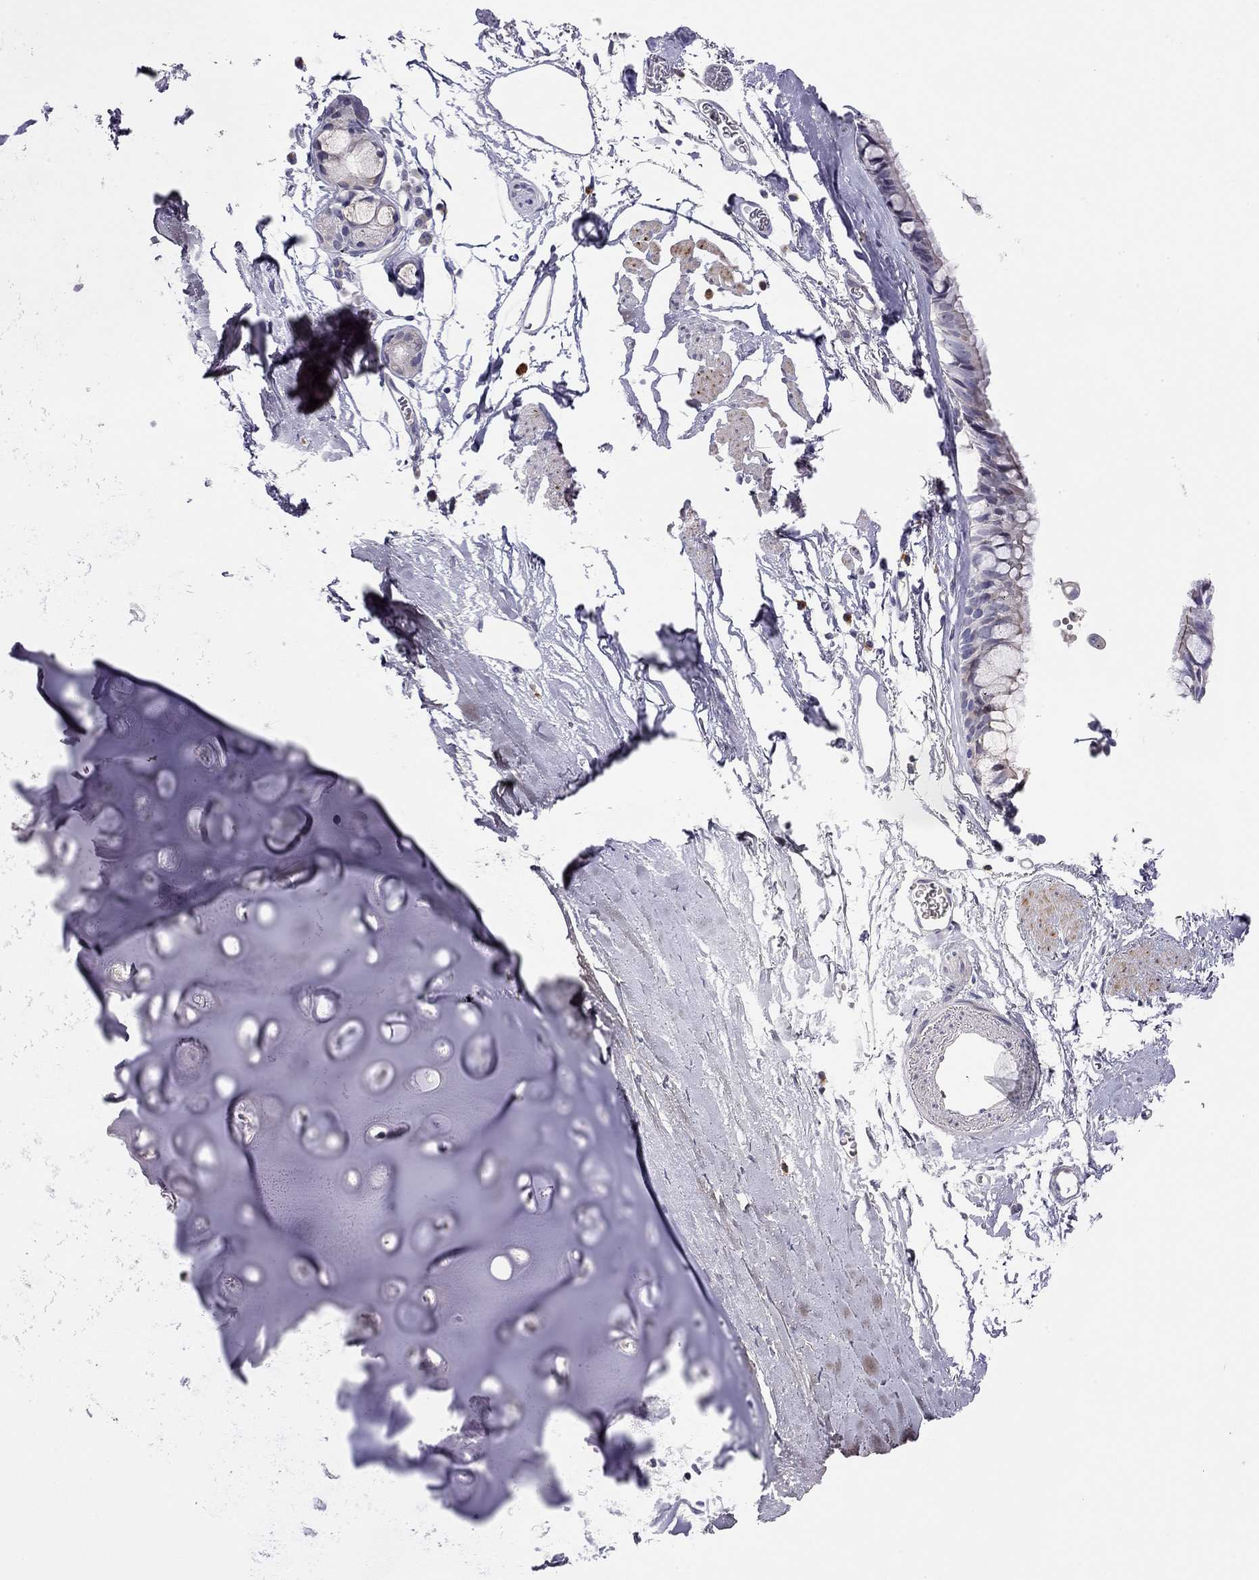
{"staining": {"intensity": "strong", "quantity": "25%-75%", "location": "cytoplasmic/membranous"}, "tissue": "bronchus", "cell_type": "Respiratory epithelial cells", "image_type": "normal", "snomed": [{"axis": "morphology", "description": "Normal tissue, NOS"}, {"axis": "morphology", "description": "Squamous cell carcinoma, NOS"}, {"axis": "topography", "description": "Cartilage tissue"}, {"axis": "topography", "description": "Bronchus"}], "caption": "A brown stain labels strong cytoplasmic/membranous staining of a protein in respiratory epithelial cells of normal bronchus.", "gene": "C8orf88", "patient": {"sex": "male", "age": 72}}